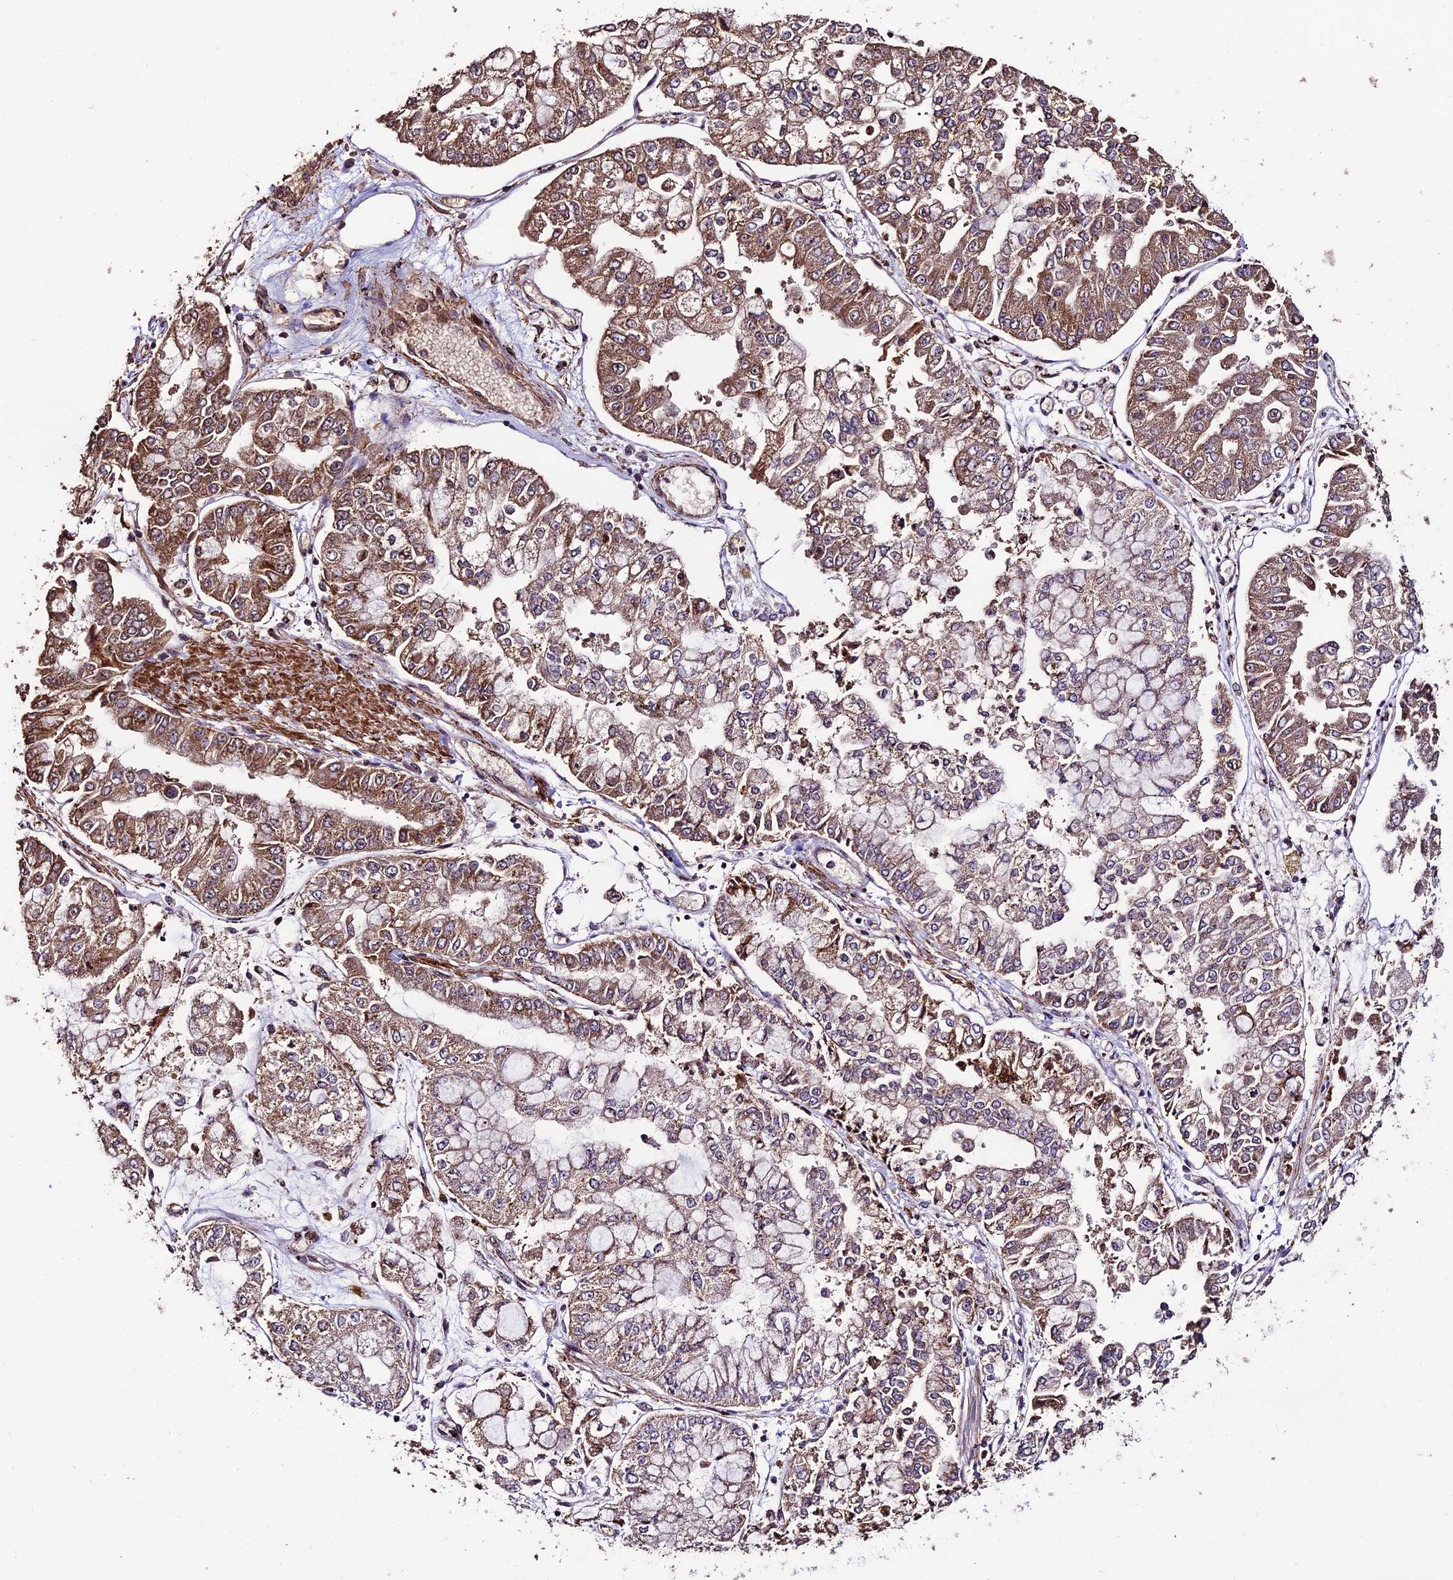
{"staining": {"intensity": "moderate", "quantity": "25%-75%", "location": "cytoplasmic/membranous"}, "tissue": "stomach cancer", "cell_type": "Tumor cells", "image_type": "cancer", "snomed": [{"axis": "morphology", "description": "Adenocarcinoma, NOS"}, {"axis": "topography", "description": "Stomach"}], "caption": "Immunohistochemistry histopathology image of human stomach cancer stained for a protein (brown), which exhibits medium levels of moderate cytoplasmic/membranous expression in about 25%-75% of tumor cells.", "gene": "CABIN1", "patient": {"sex": "male", "age": 76}}